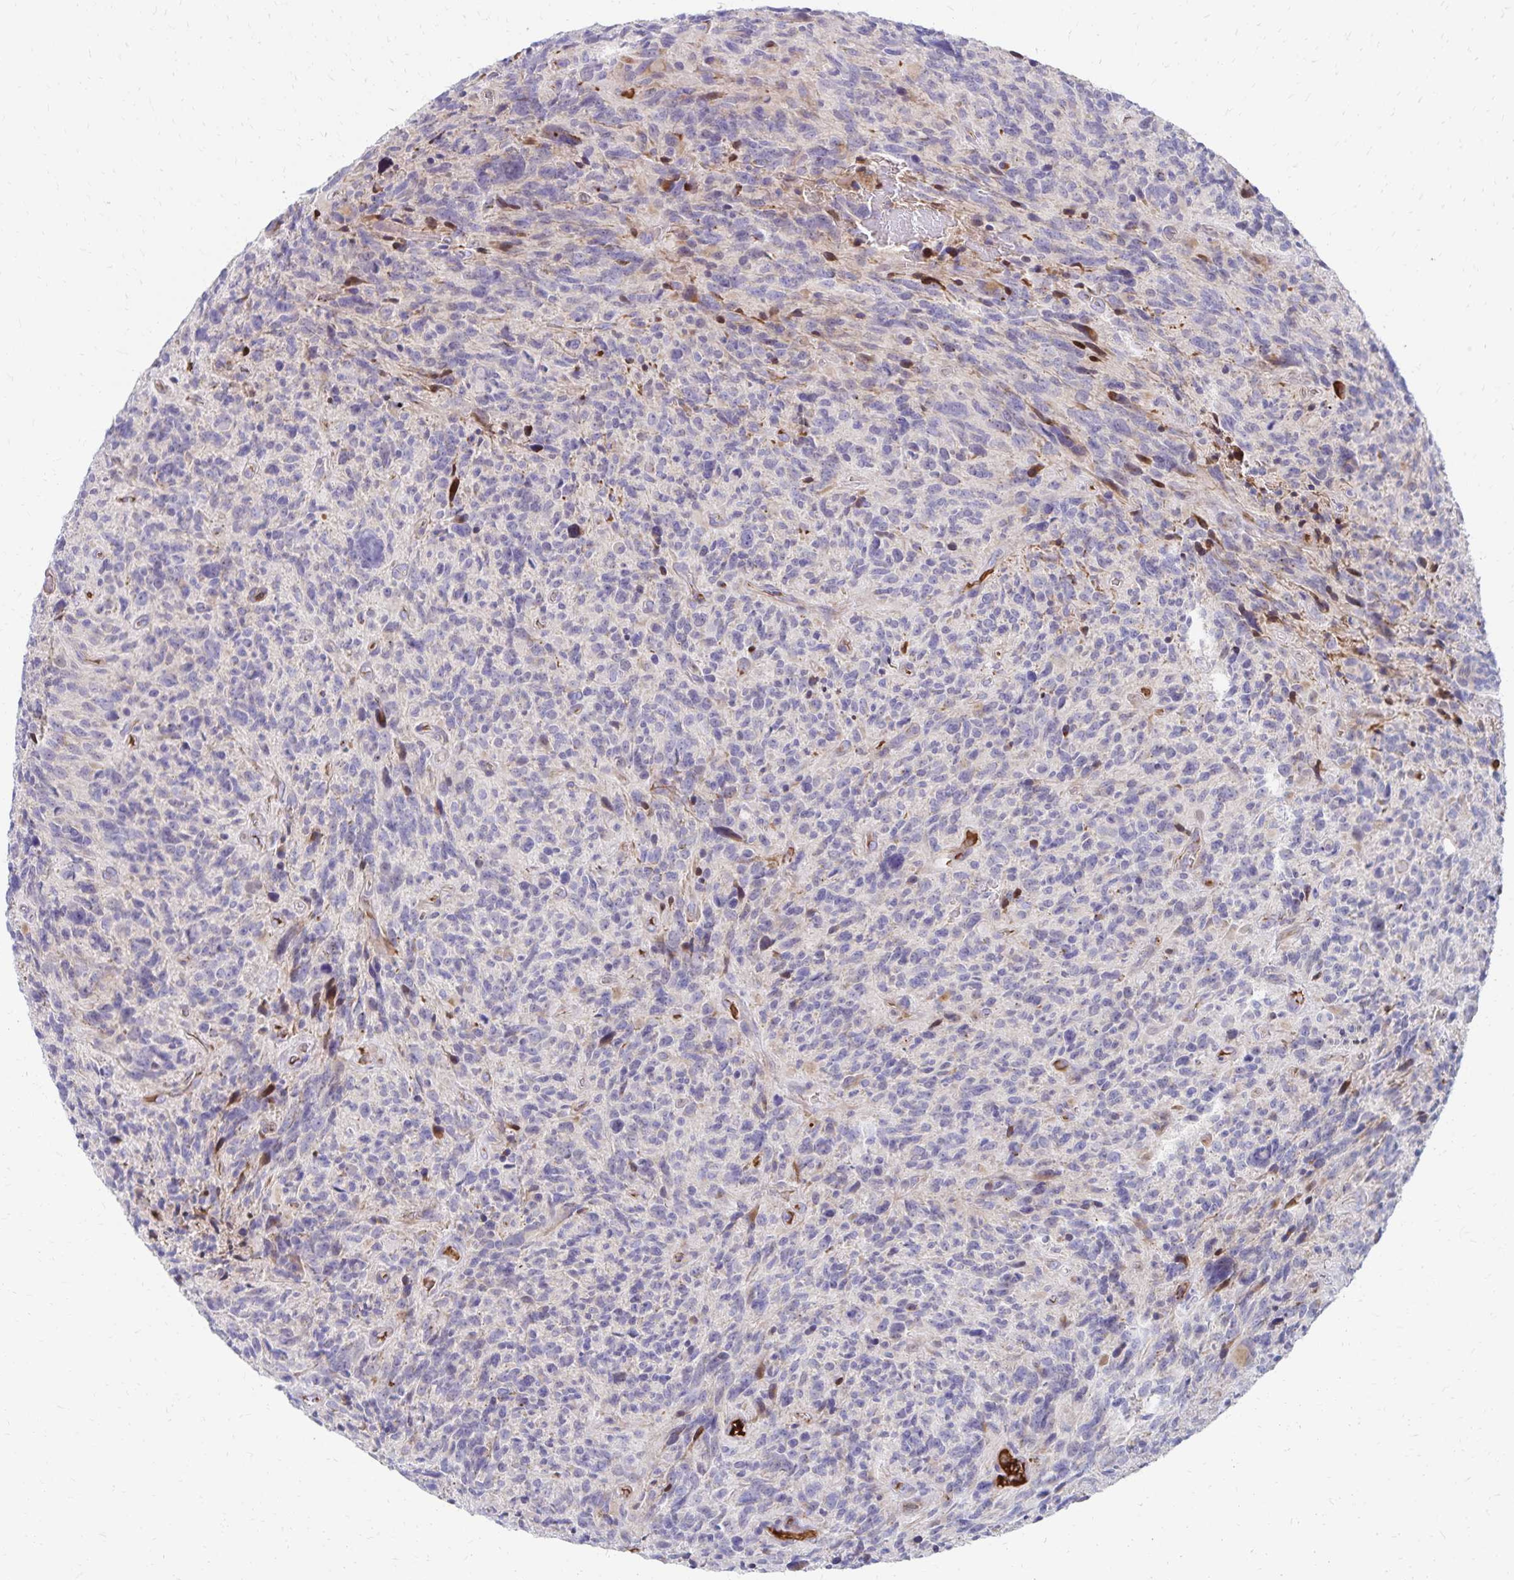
{"staining": {"intensity": "negative", "quantity": "none", "location": "none"}, "tissue": "glioma", "cell_type": "Tumor cells", "image_type": "cancer", "snomed": [{"axis": "morphology", "description": "Glioma, malignant, High grade"}, {"axis": "topography", "description": "Brain"}], "caption": "There is no significant staining in tumor cells of malignant glioma (high-grade).", "gene": "NECAP1", "patient": {"sex": "male", "age": 46}}